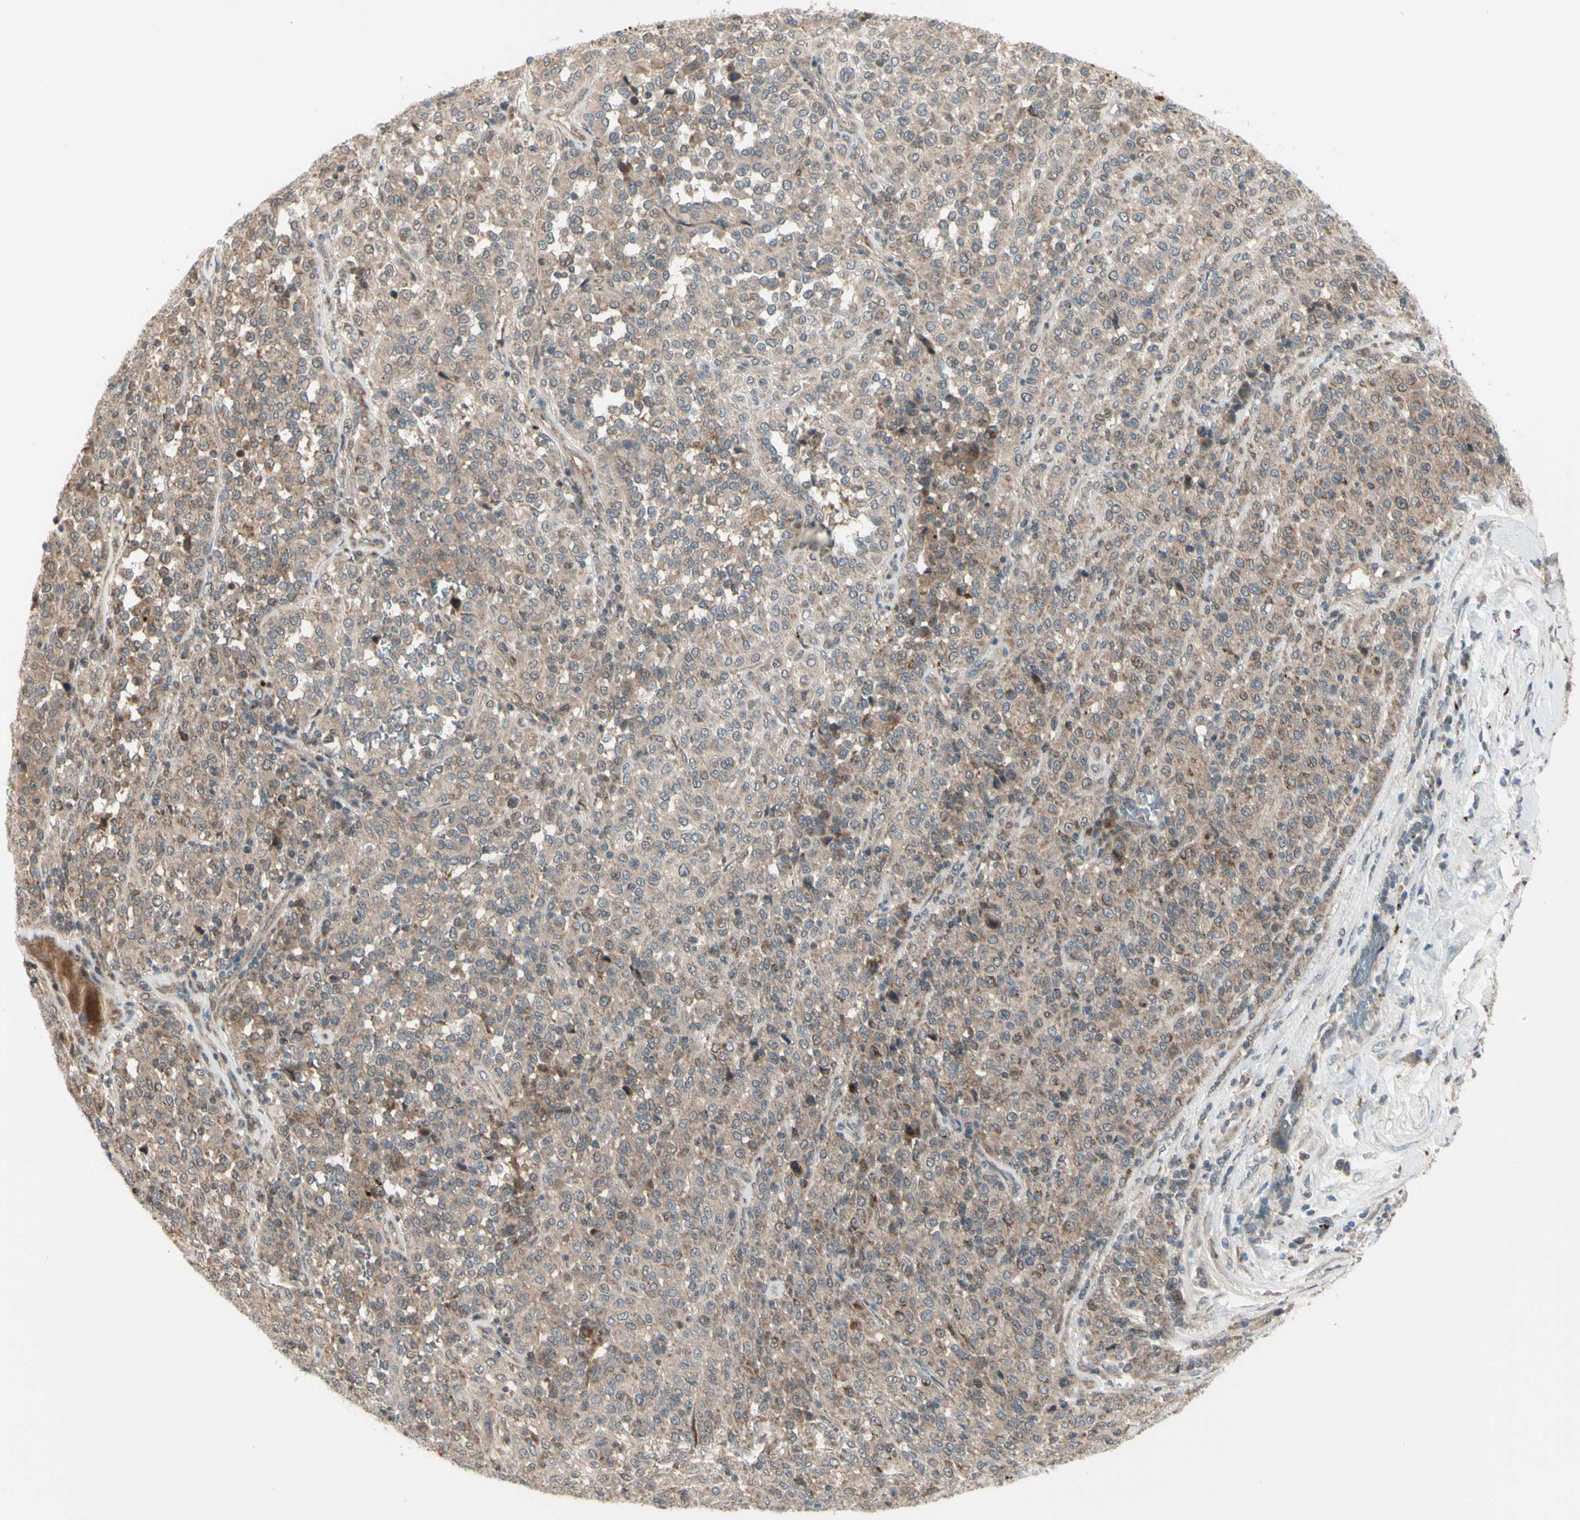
{"staining": {"intensity": "moderate", "quantity": ">75%", "location": "cytoplasmic/membranous"}, "tissue": "melanoma", "cell_type": "Tumor cells", "image_type": "cancer", "snomed": [{"axis": "morphology", "description": "Malignant melanoma, Metastatic site"}, {"axis": "topography", "description": "Pancreas"}], "caption": "Melanoma stained with a protein marker exhibits moderate staining in tumor cells.", "gene": "OSTM1", "patient": {"sex": "female", "age": 30}}